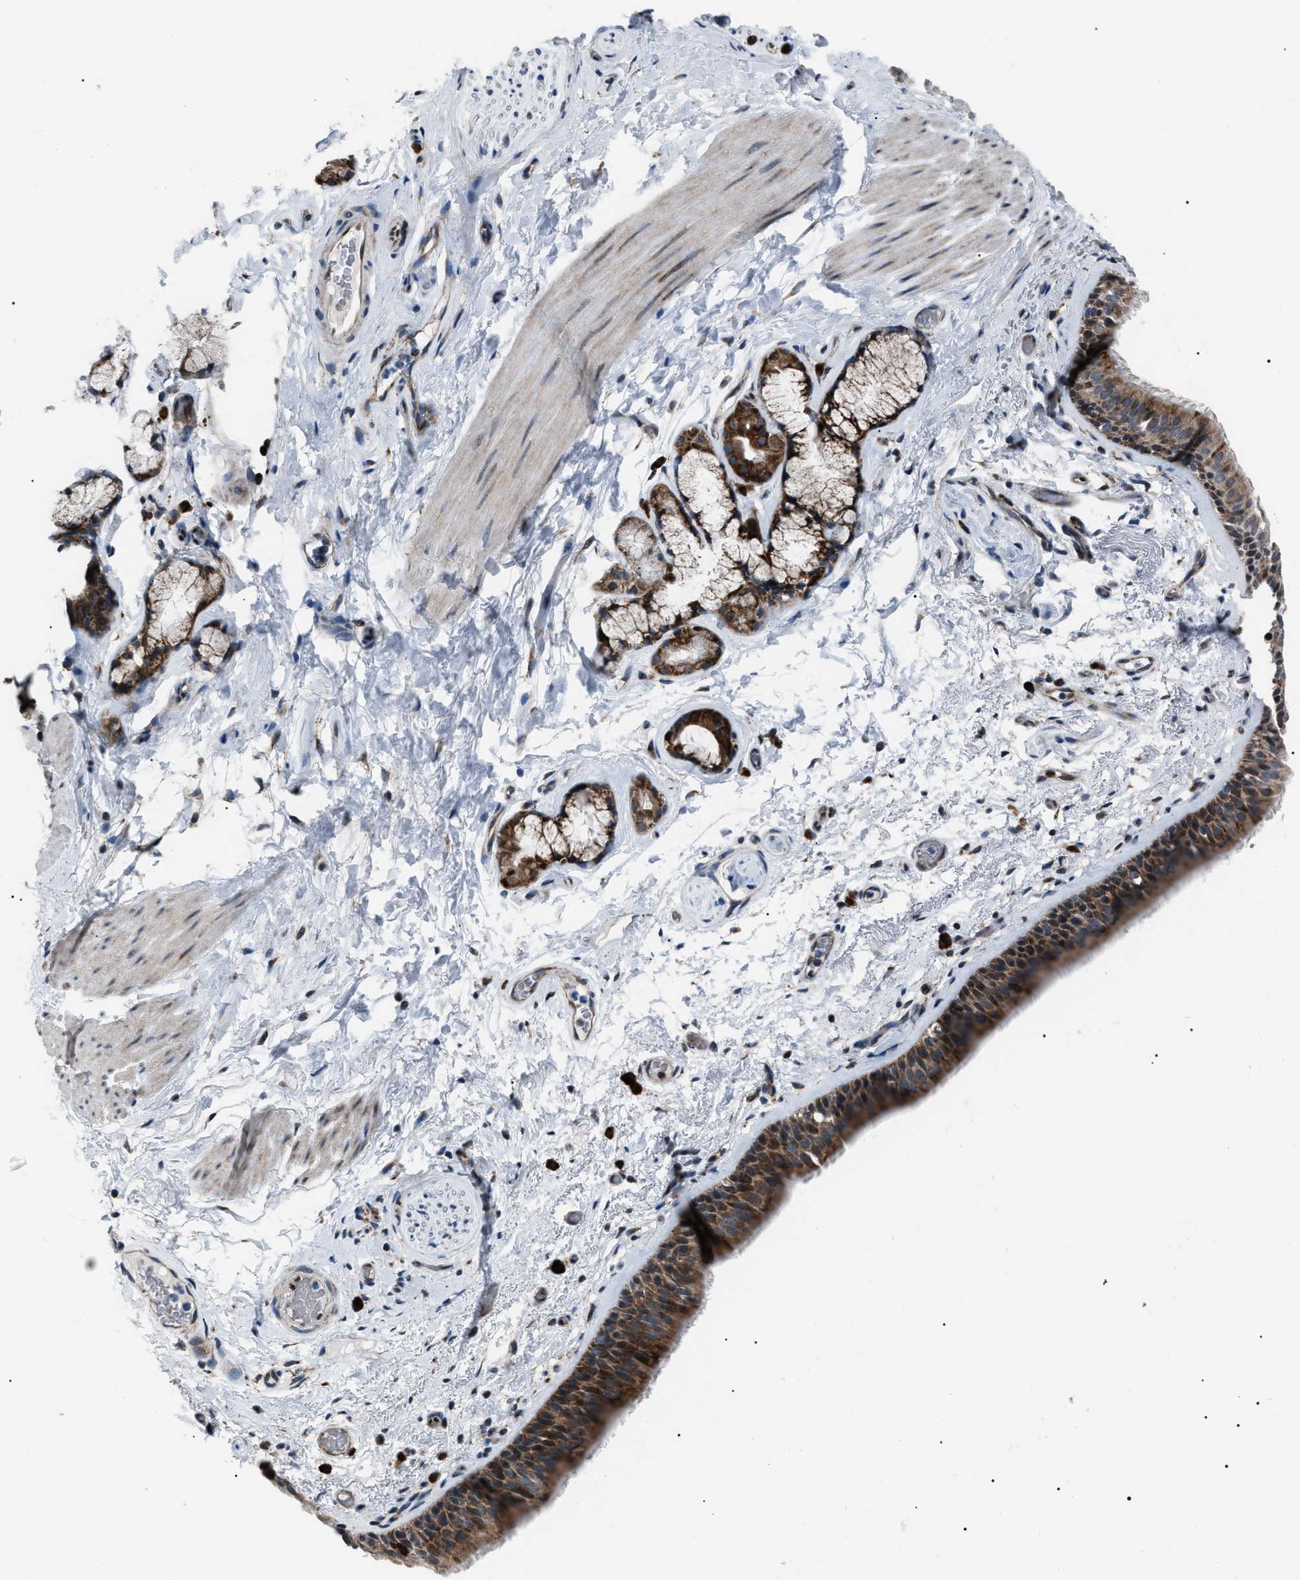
{"staining": {"intensity": "strong", "quantity": ">75%", "location": "cytoplasmic/membranous"}, "tissue": "bronchus", "cell_type": "Respiratory epithelial cells", "image_type": "normal", "snomed": [{"axis": "morphology", "description": "Normal tissue, NOS"}, {"axis": "topography", "description": "Cartilage tissue"}], "caption": "Protein expression analysis of unremarkable human bronchus reveals strong cytoplasmic/membranous staining in about >75% of respiratory epithelial cells. (DAB (3,3'-diaminobenzidine) = brown stain, brightfield microscopy at high magnification).", "gene": "AGO2", "patient": {"sex": "female", "age": 63}}